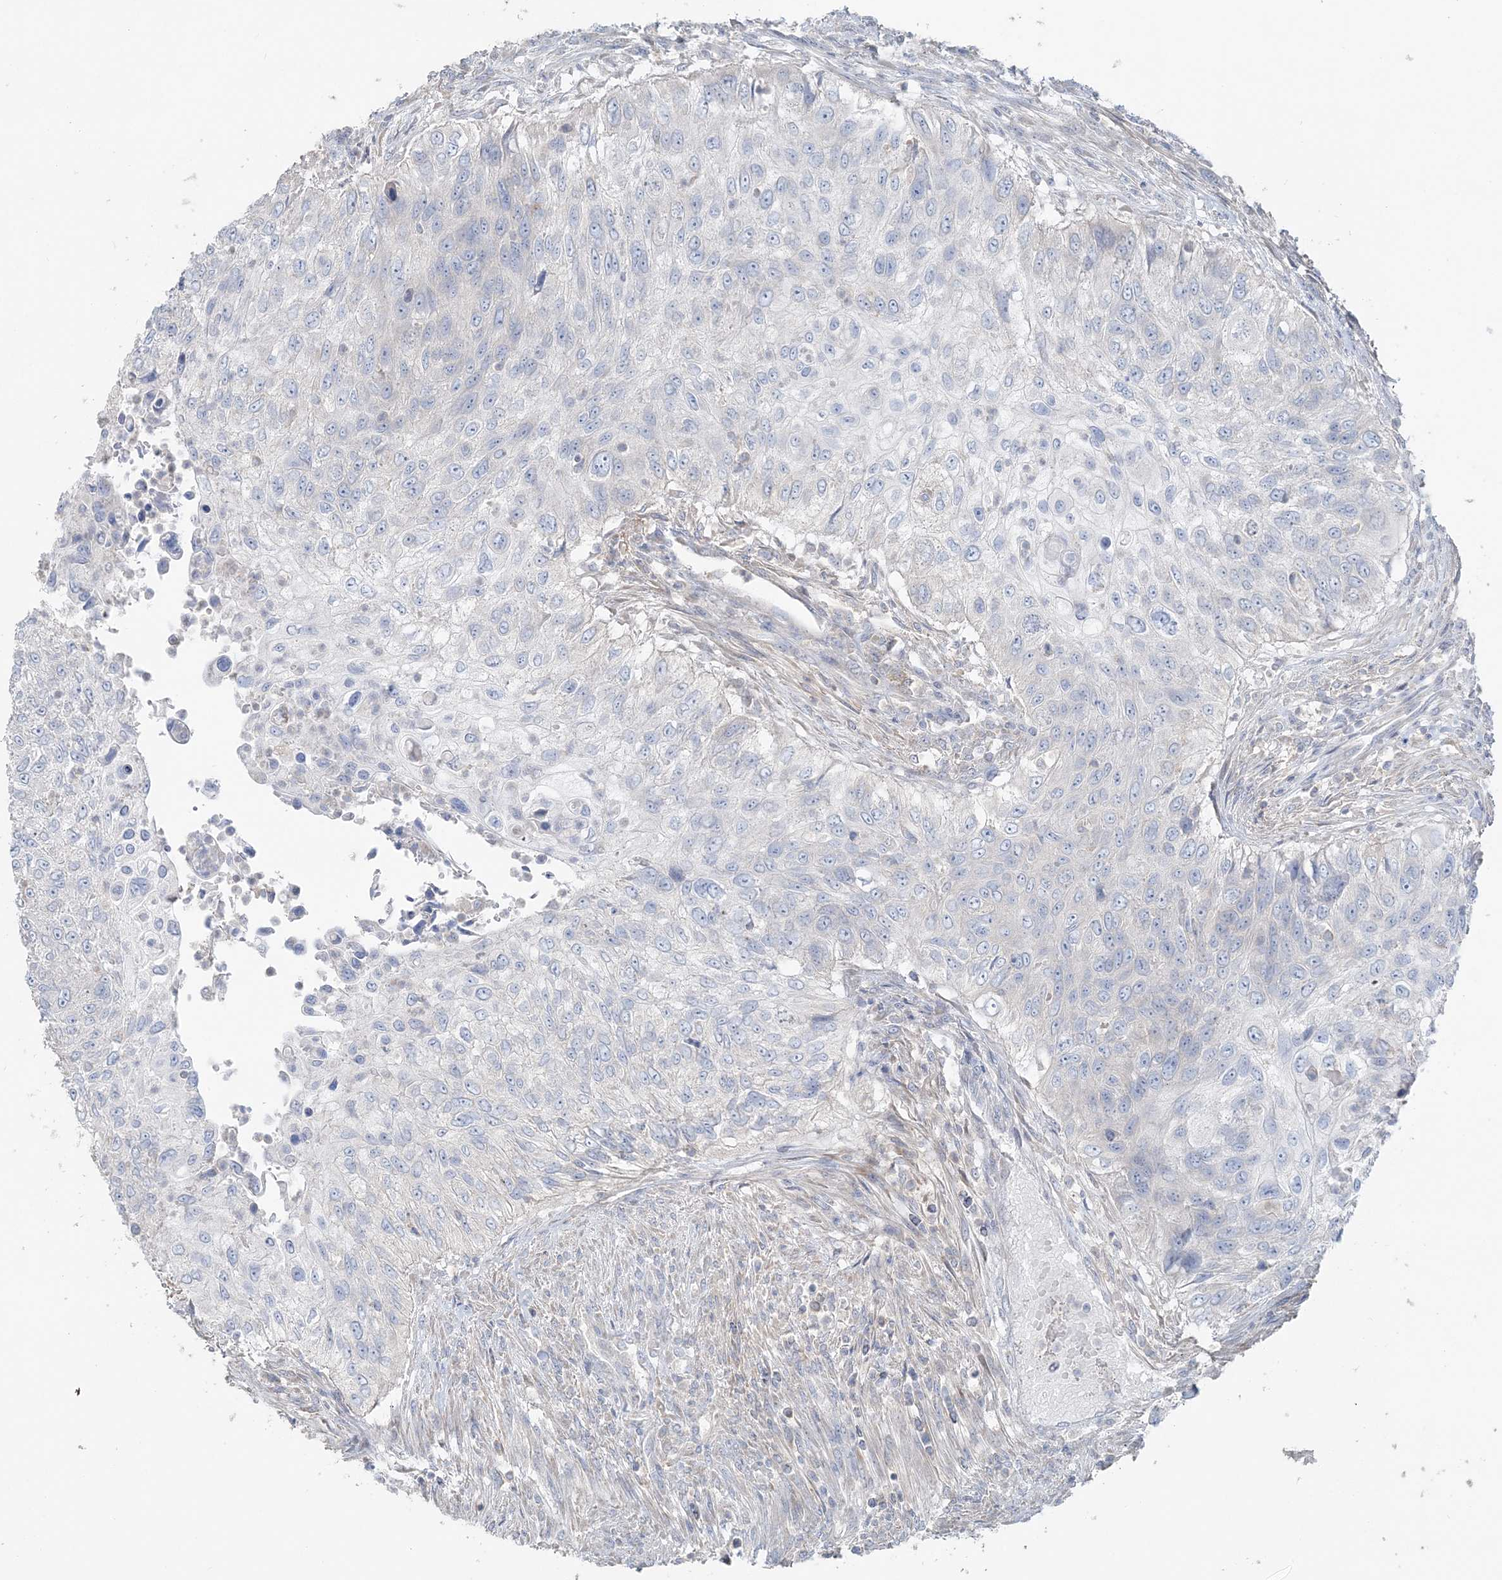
{"staining": {"intensity": "negative", "quantity": "none", "location": "none"}, "tissue": "urothelial cancer", "cell_type": "Tumor cells", "image_type": "cancer", "snomed": [{"axis": "morphology", "description": "Urothelial carcinoma, High grade"}, {"axis": "topography", "description": "Urinary bladder"}], "caption": "Immunohistochemical staining of human urothelial cancer exhibits no significant staining in tumor cells. (IHC, brightfield microscopy, high magnification).", "gene": "TBC1D5", "patient": {"sex": "female", "age": 60}}